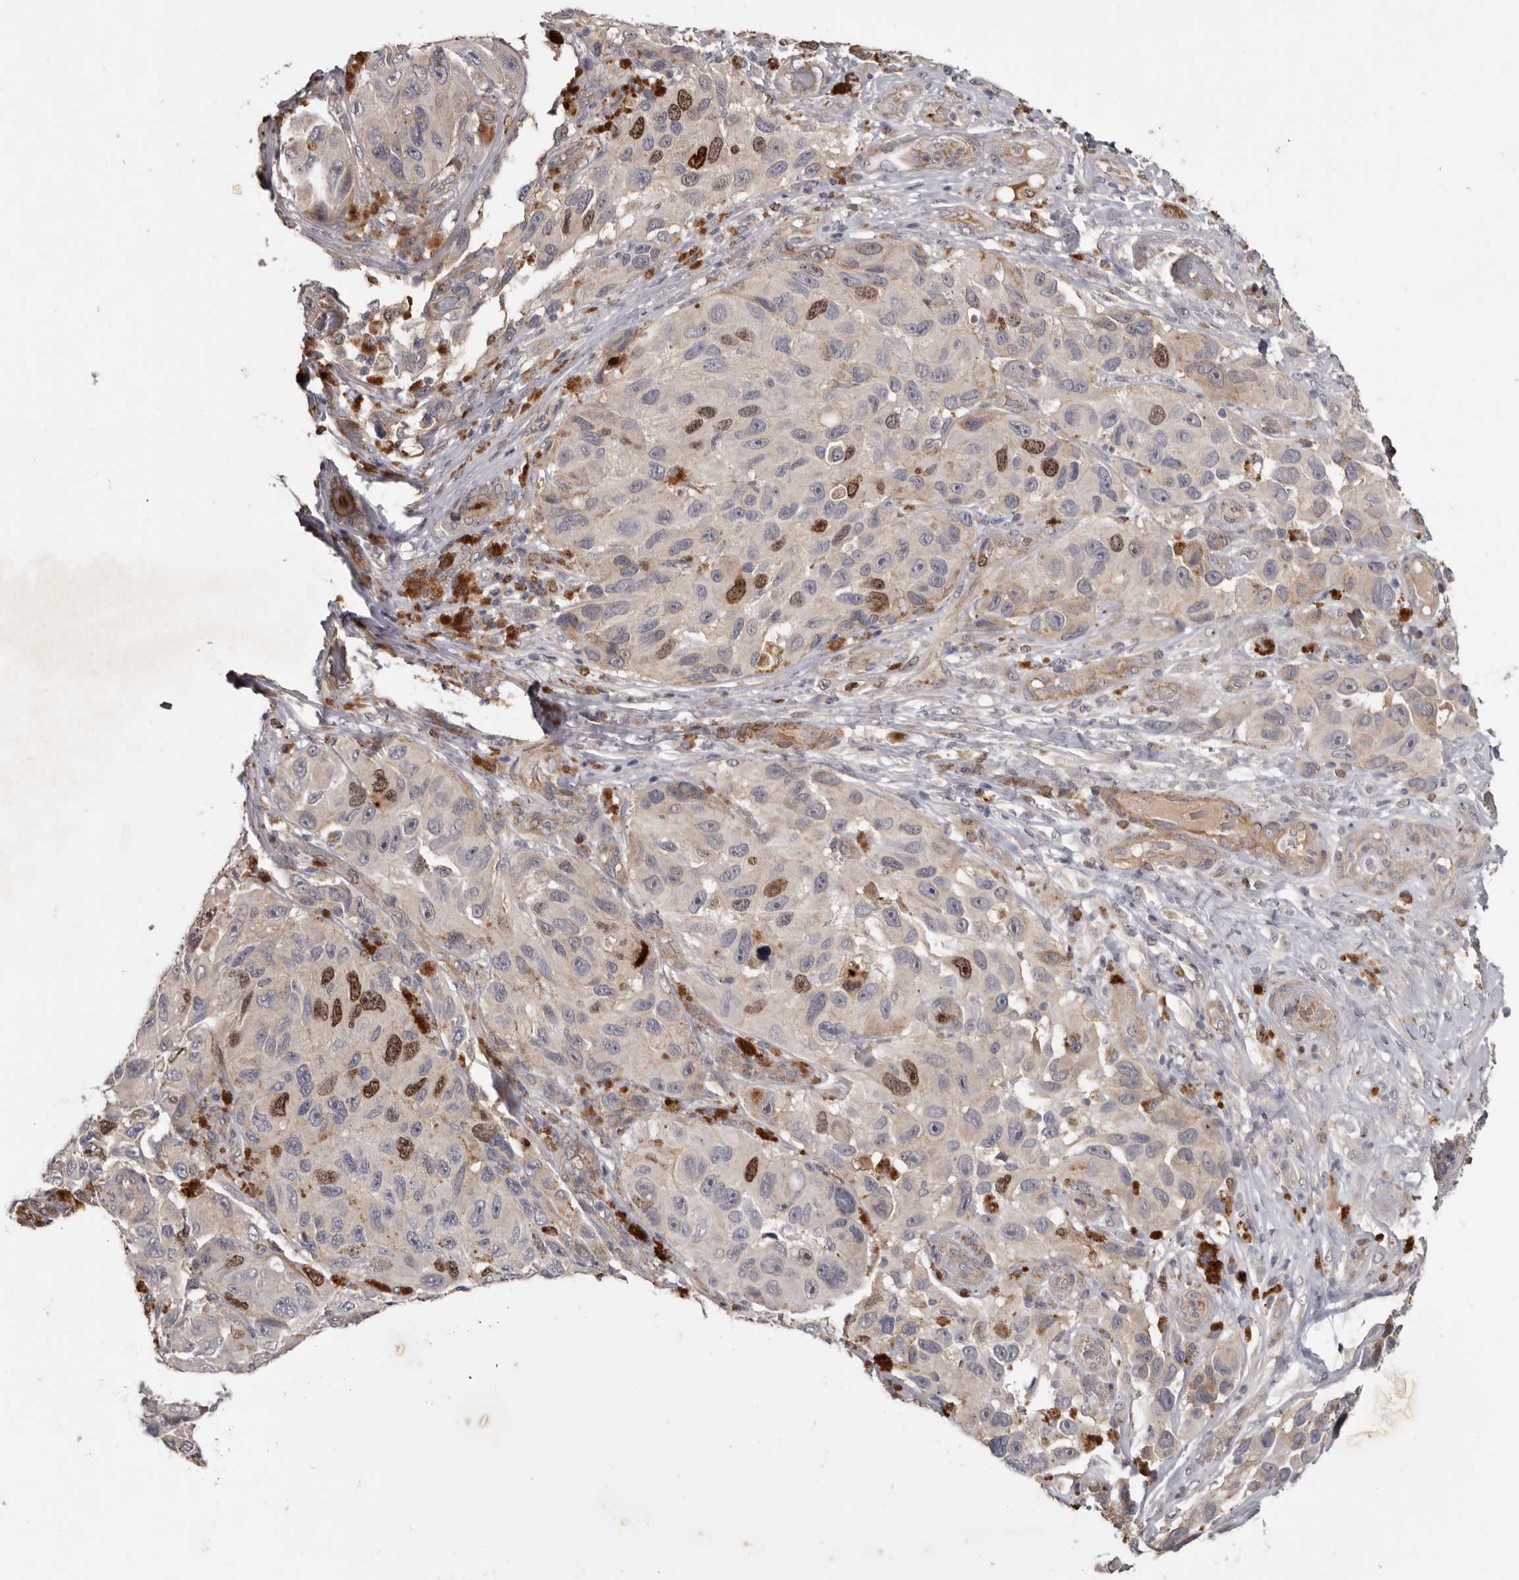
{"staining": {"intensity": "moderate", "quantity": "<25%", "location": "nuclear"}, "tissue": "melanoma", "cell_type": "Tumor cells", "image_type": "cancer", "snomed": [{"axis": "morphology", "description": "Malignant melanoma, NOS"}, {"axis": "topography", "description": "Skin"}], "caption": "Tumor cells demonstrate moderate nuclear staining in about <25% of cells in melanoma. Nuclei are stained in blue.", "gene": "CDCA8", "patient": {"sex": "female", "age": 73}}